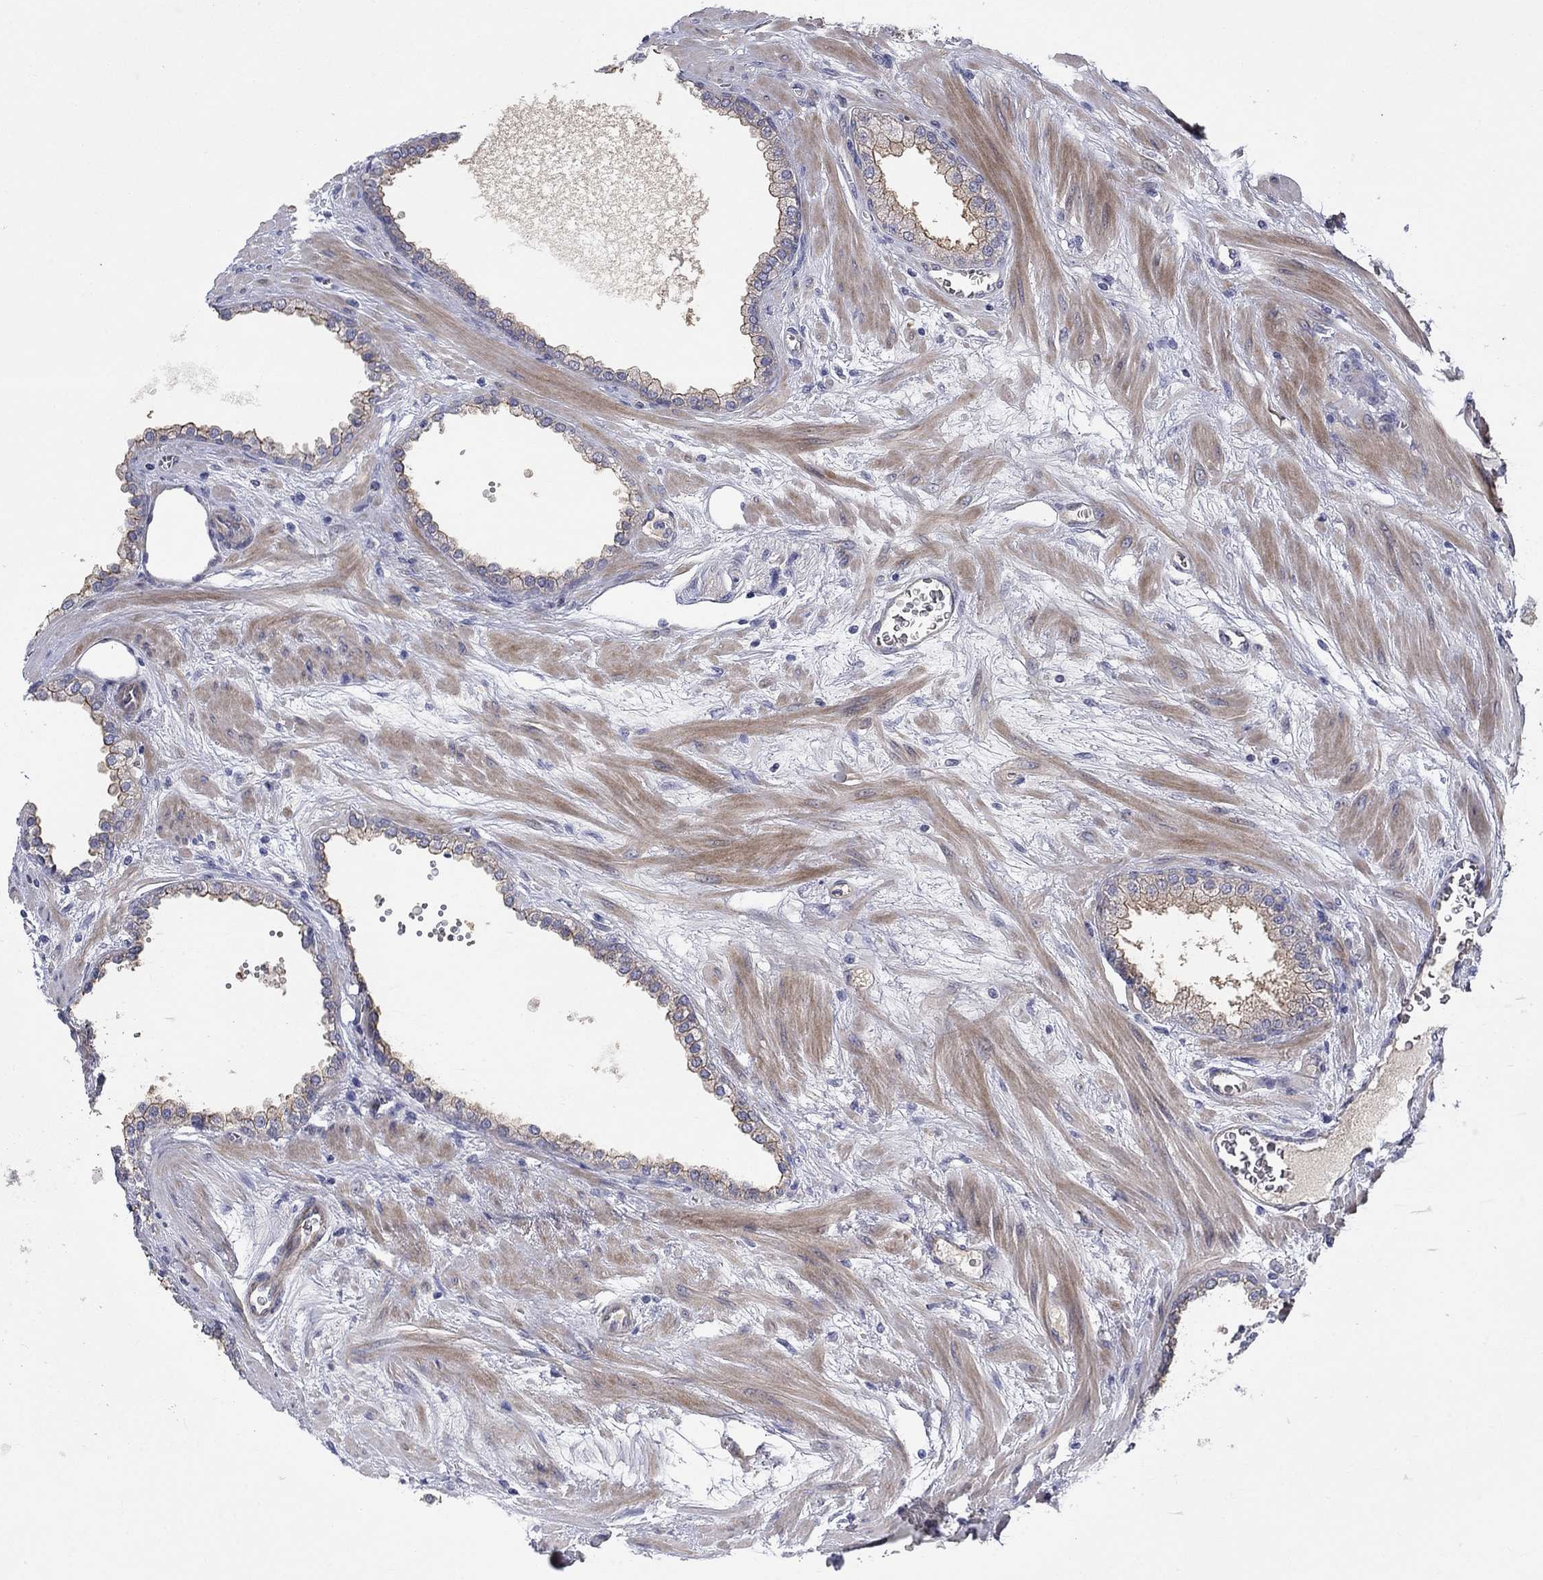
{"staining": {"intensity": "moderate", "quantity": "<25%", "location": "cytoplasmic/membranous"}, "tissue": "prostate cancer", "cell_type": "Tumor cells", "image_type": "cancer", "snomed": [{"axis": "morphology", "description": "Adenocarcinoma, NOS"}, {"axis": "topography", "description": "Prostate"}], "caption": "A low amount of moderate cytoplasmic/membranous staining is appreciated in approximately <25% of tumor cells in prostate adenocarcinoma tissue.", "gene": "SLC1A1", "patient": {"sex": "male", "age": 67}}